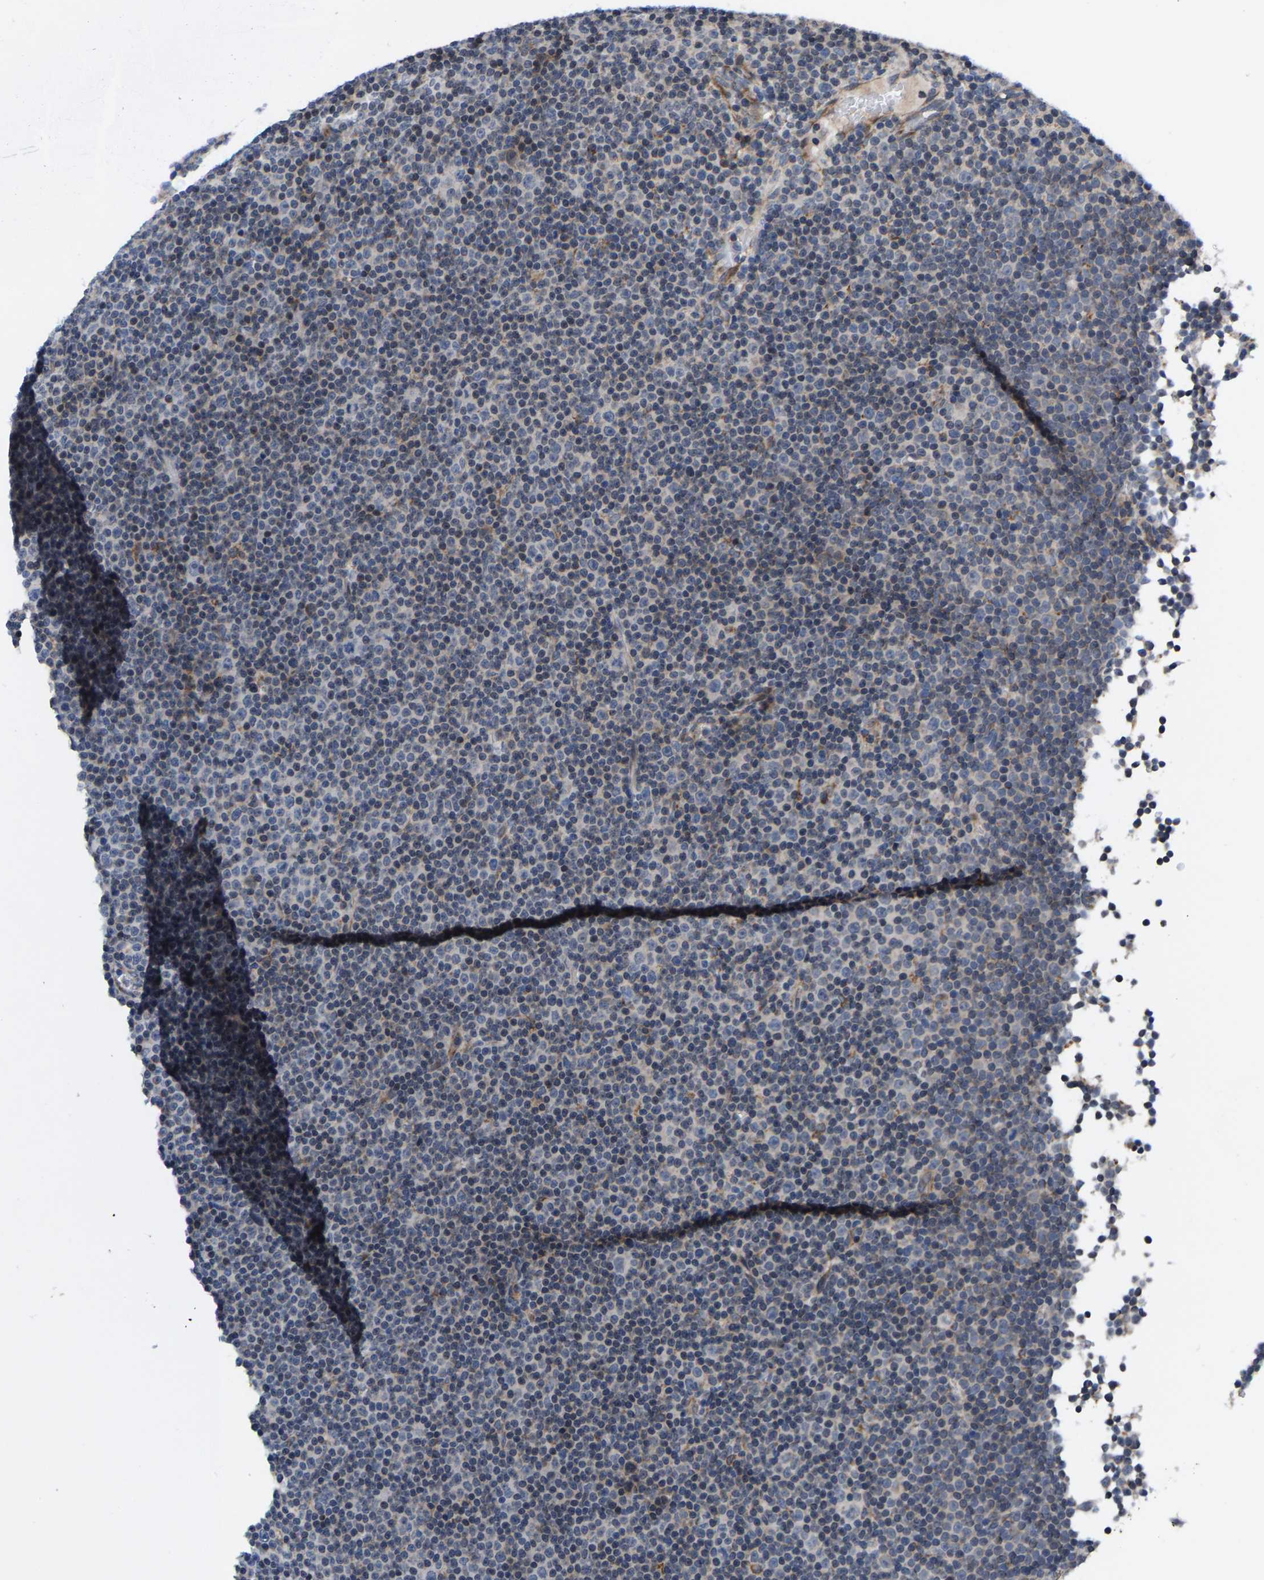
{"staining": {"intensity": "negative", "quantity": "none", "location": "none"}, "tissue": "lymphoma", "cell_type": "Tumor cells", "image_type": "cancer", "snomed": [{"axis": "morphology", "description": "Malignant lymphoma, non-Hodgkin's type, Low grade"}, {"axis": "topography", "description": "Lymph node"}], "caption": "This is an immunohistochemistry histopathology image of human low-grade malignant lymphoma, non-Hodgkin's type. There is no expression in tumor cells.", "gene": "TDRKH", "patient": {"sex": "female", "age": 67}}